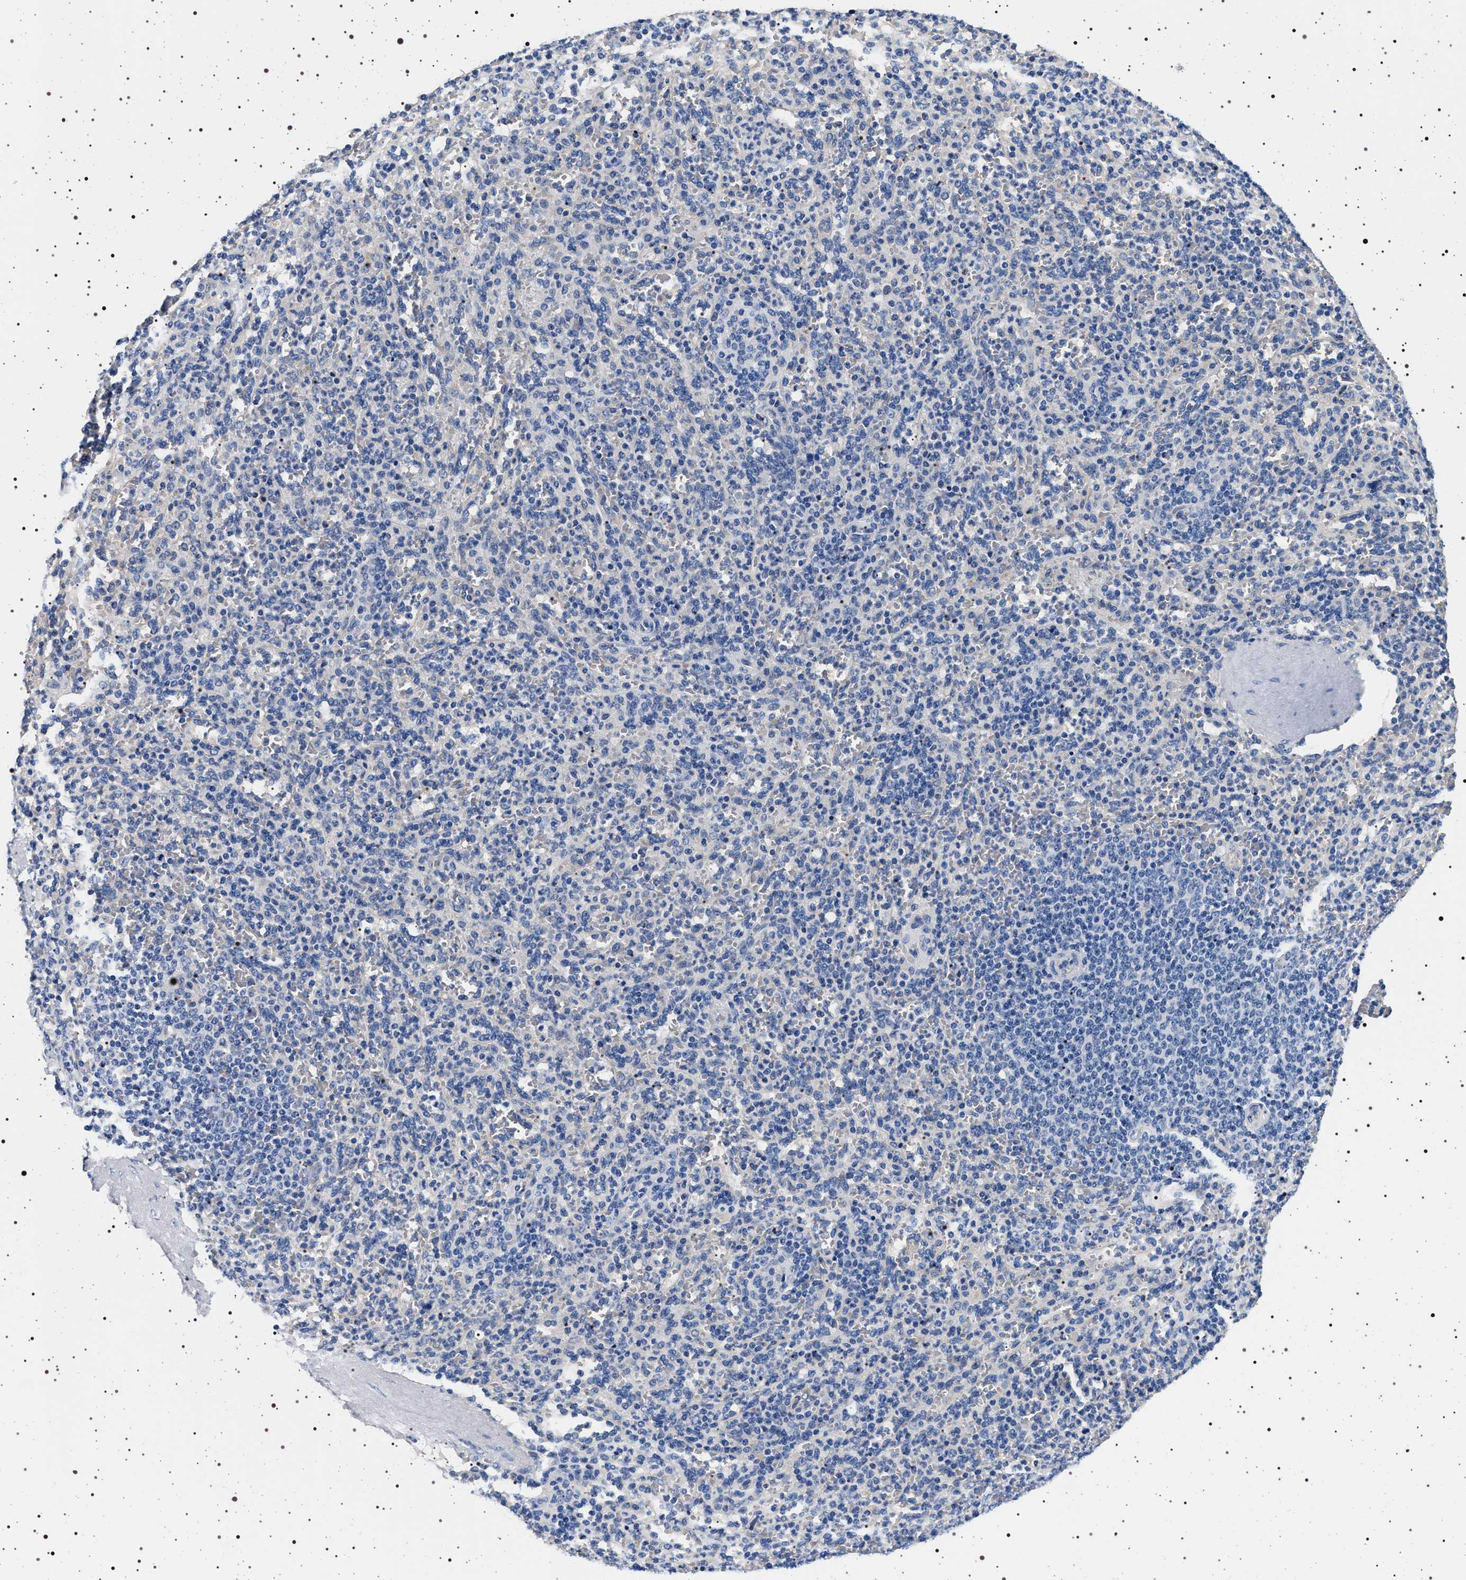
{"staining": {"intensity": "negative", "quantity": "none", "location": "none"}, "tissue": "spleen", "cell_type": "Cells in red pulp", "image_type": "normal", "snomed": [{"axis": "morphology", "description": "Normal tissue, NOS"}, {"axis": "topography", "description": "Spleen"}], "caption": "Immunohistochemical staining of normal spleen shows no significant positivity in cells in red pulp.", "gene": "HSD17B1", "patient": {"sex": "male", "age": 36}}